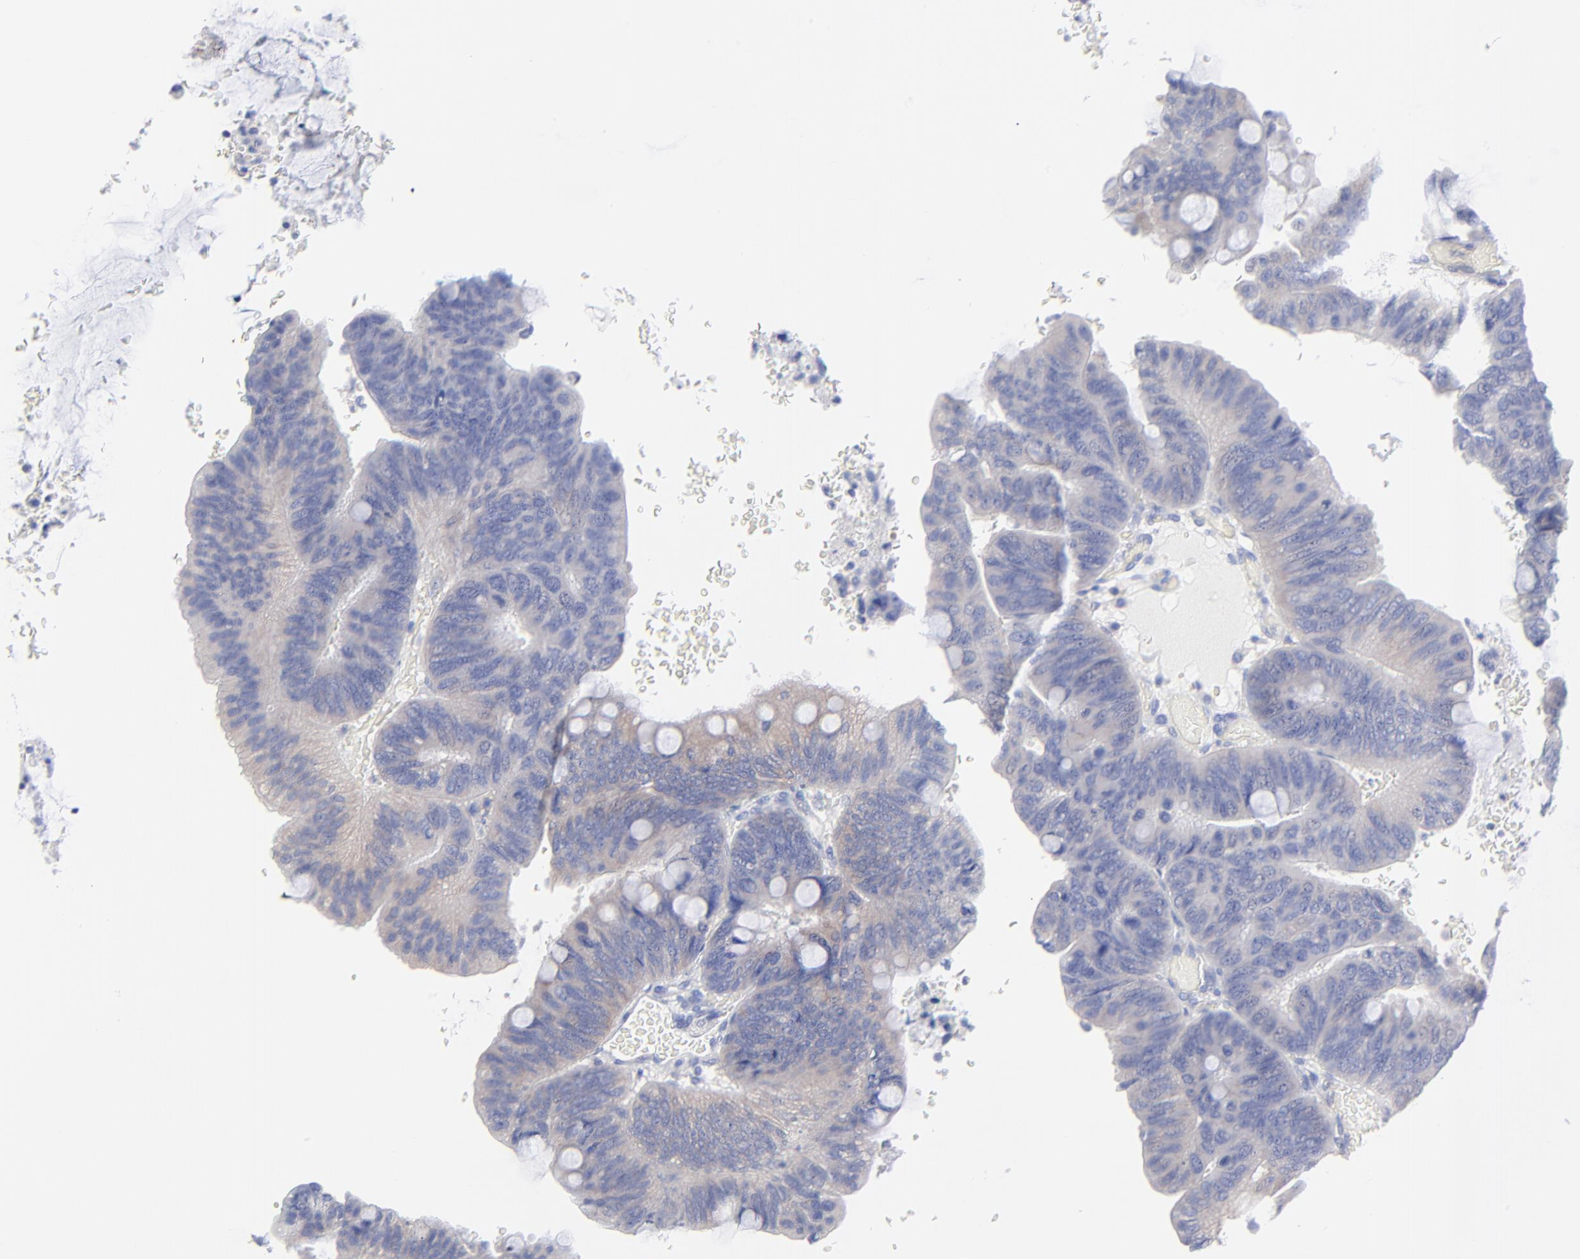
{"staining": {"intensity": "weak", "quantity": ">75%", "location": "cytoplasmic/membranous"}, "tissue": "colorectal cancer", "cell_type": "Tumor cells", "image_type": "cancer", "snomed": [{"axis": "morphology", "description": "Normal tissue, NOS"}, {"axis": "morphology", "description": "Adenocarcinoma, NOS"}, {"axis": "topography", "description": "Rectum"}], "caption": "Immunohistochemistry (IHC) (DAB) staining of human colorectal cancer displays weak cytoplasmic/membranous protein positivity in about >75% of tumor cells. (IHC, brightfield microscopy, high magnification).", "gene": "PSD3", "patient": {"sex": "male", "age": 92}}